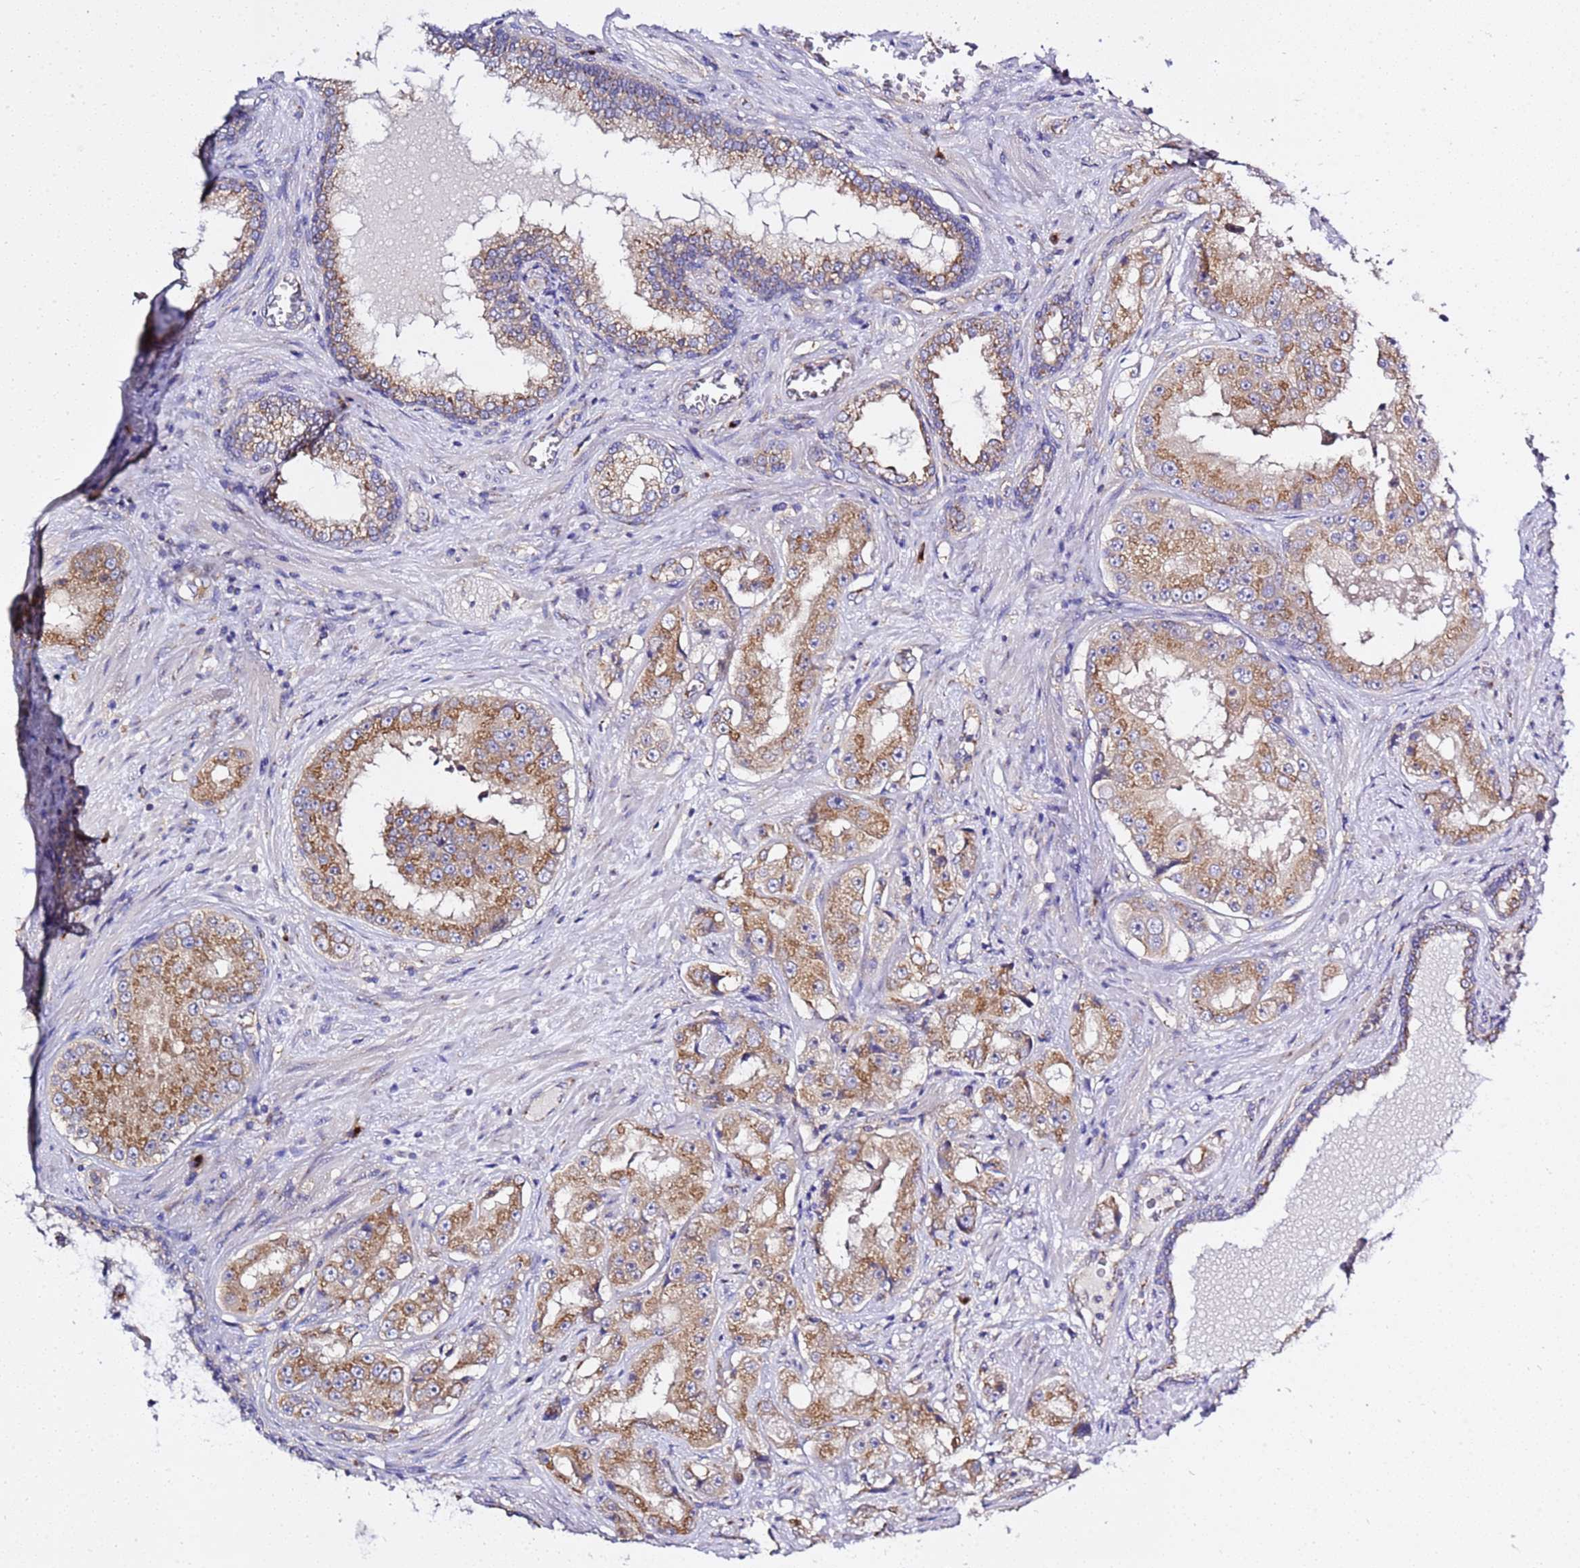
{"staining": {"intensity": "moderate", "quantity": ">75%", "location": "cytoplasmic/membranous"}, "tissue": "prostate cancer", "cell_type": "Tumor cells", "image_type": "cancer", "snomed": [{"axis": "morphology", "description": "Adenocarcinoma, High grade"}, {"axis": "topography", "description": "Prostate"}], "caption": "The photomicrograph shows a brown stain indicating the presence of a protein in the cytoplasmic/membranous of tumor cells in high-grade adenocarcinoma (prostate).", "gene": "ANAPC1", "patient": {"sex": "male", "age": 73}}